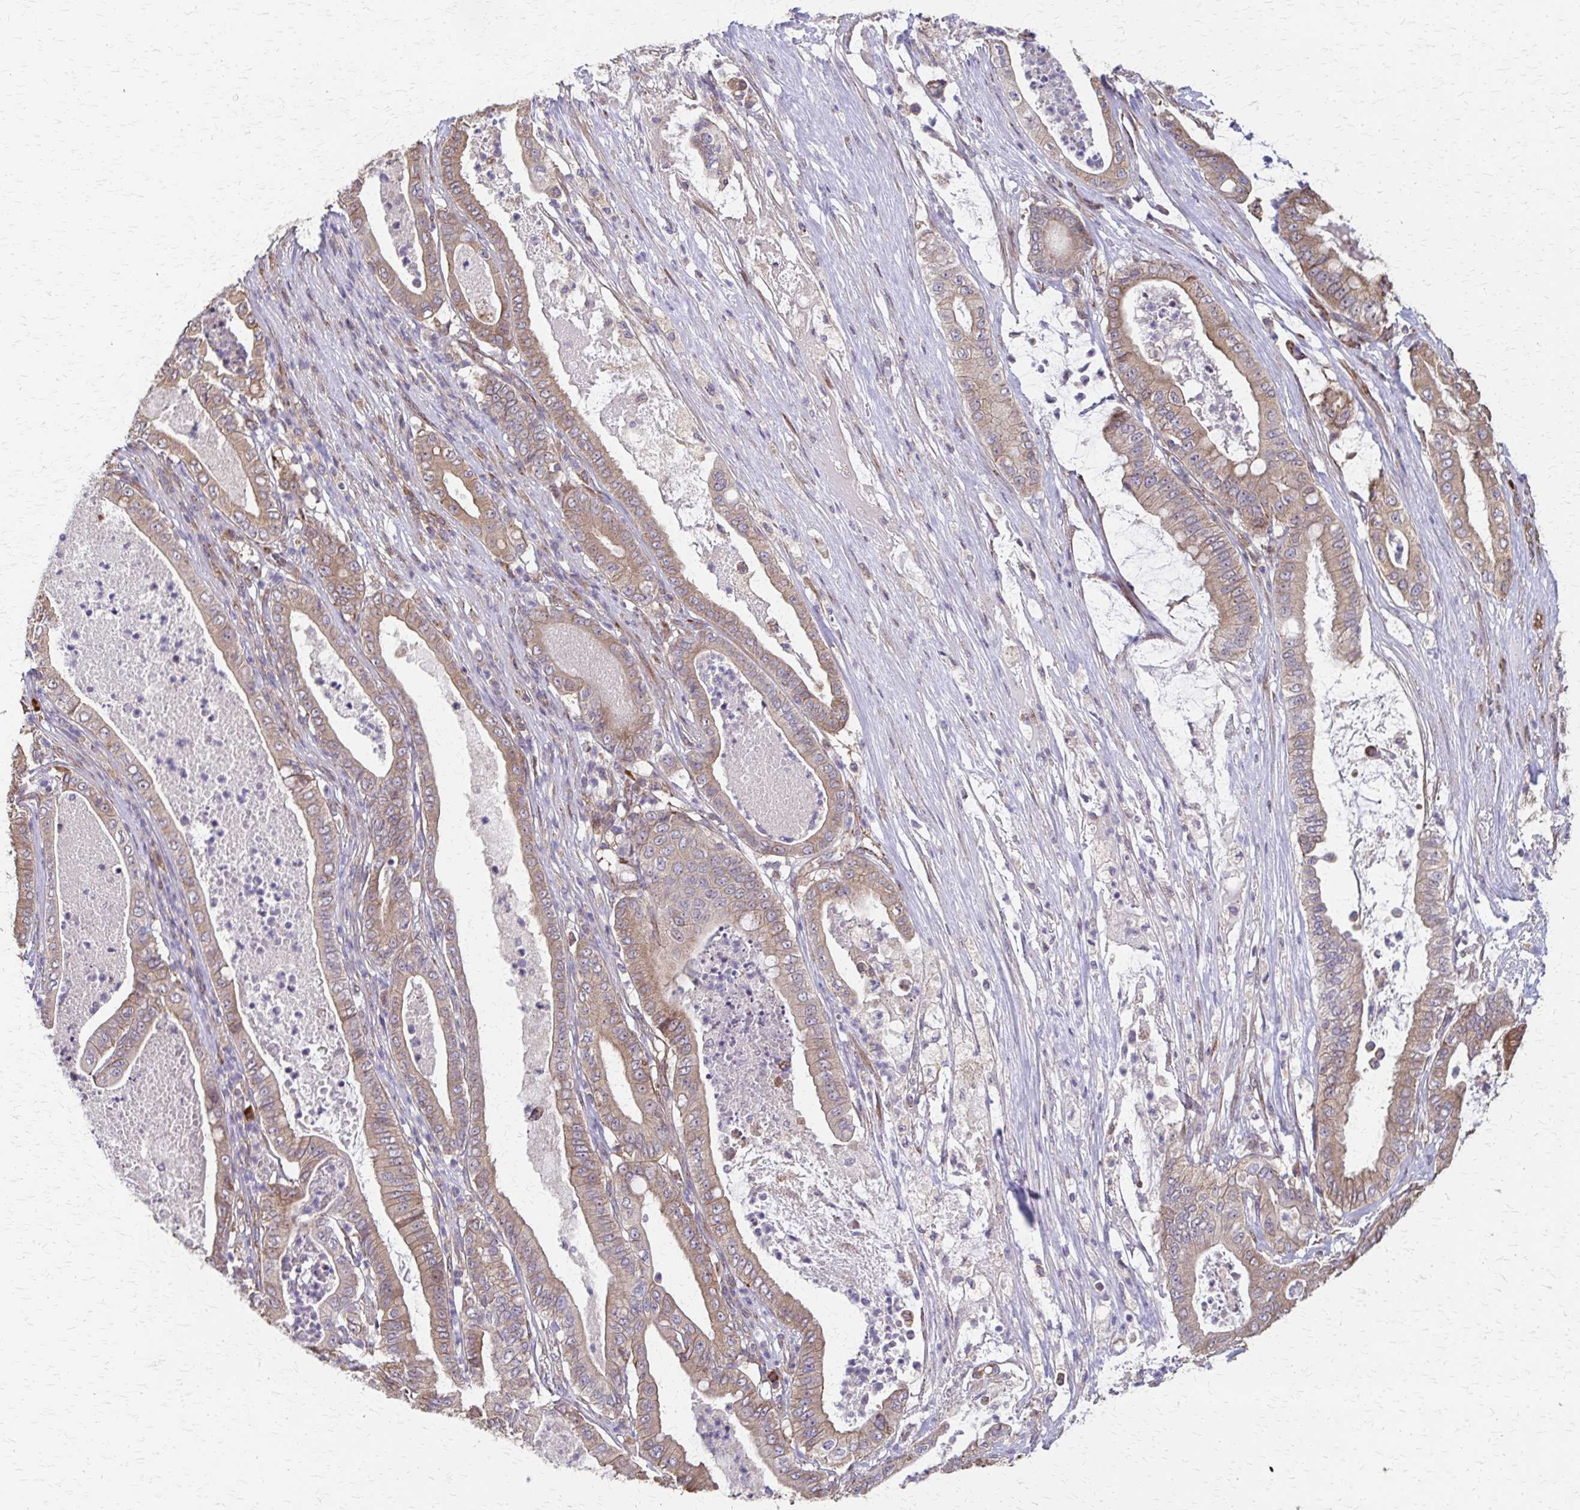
{"staining": {"intensity": "moderate", "quantity": ">75%", "location": "cytoplasmic/membranous"}, "tissue": "pancreatic cancer", "cell_type": "Tumor cells", "image_type": "cancer", "snomed": [{"axis": "morphology", "description": "Adenocarcinoma, NOS"}, {"axis": "topography", "description": "Pancreas"}], "caption": "Adenocarcinoma (pancreatic) stained with DAB (3,3'-diaminobenzidine) immunohistochemistry reveals medium levels of moderate cytoplasmic/membranous positivity in approximately >75% of tumor cells.", "gene": "EEF2", "patient": {"sex": "male", "age": 71}}